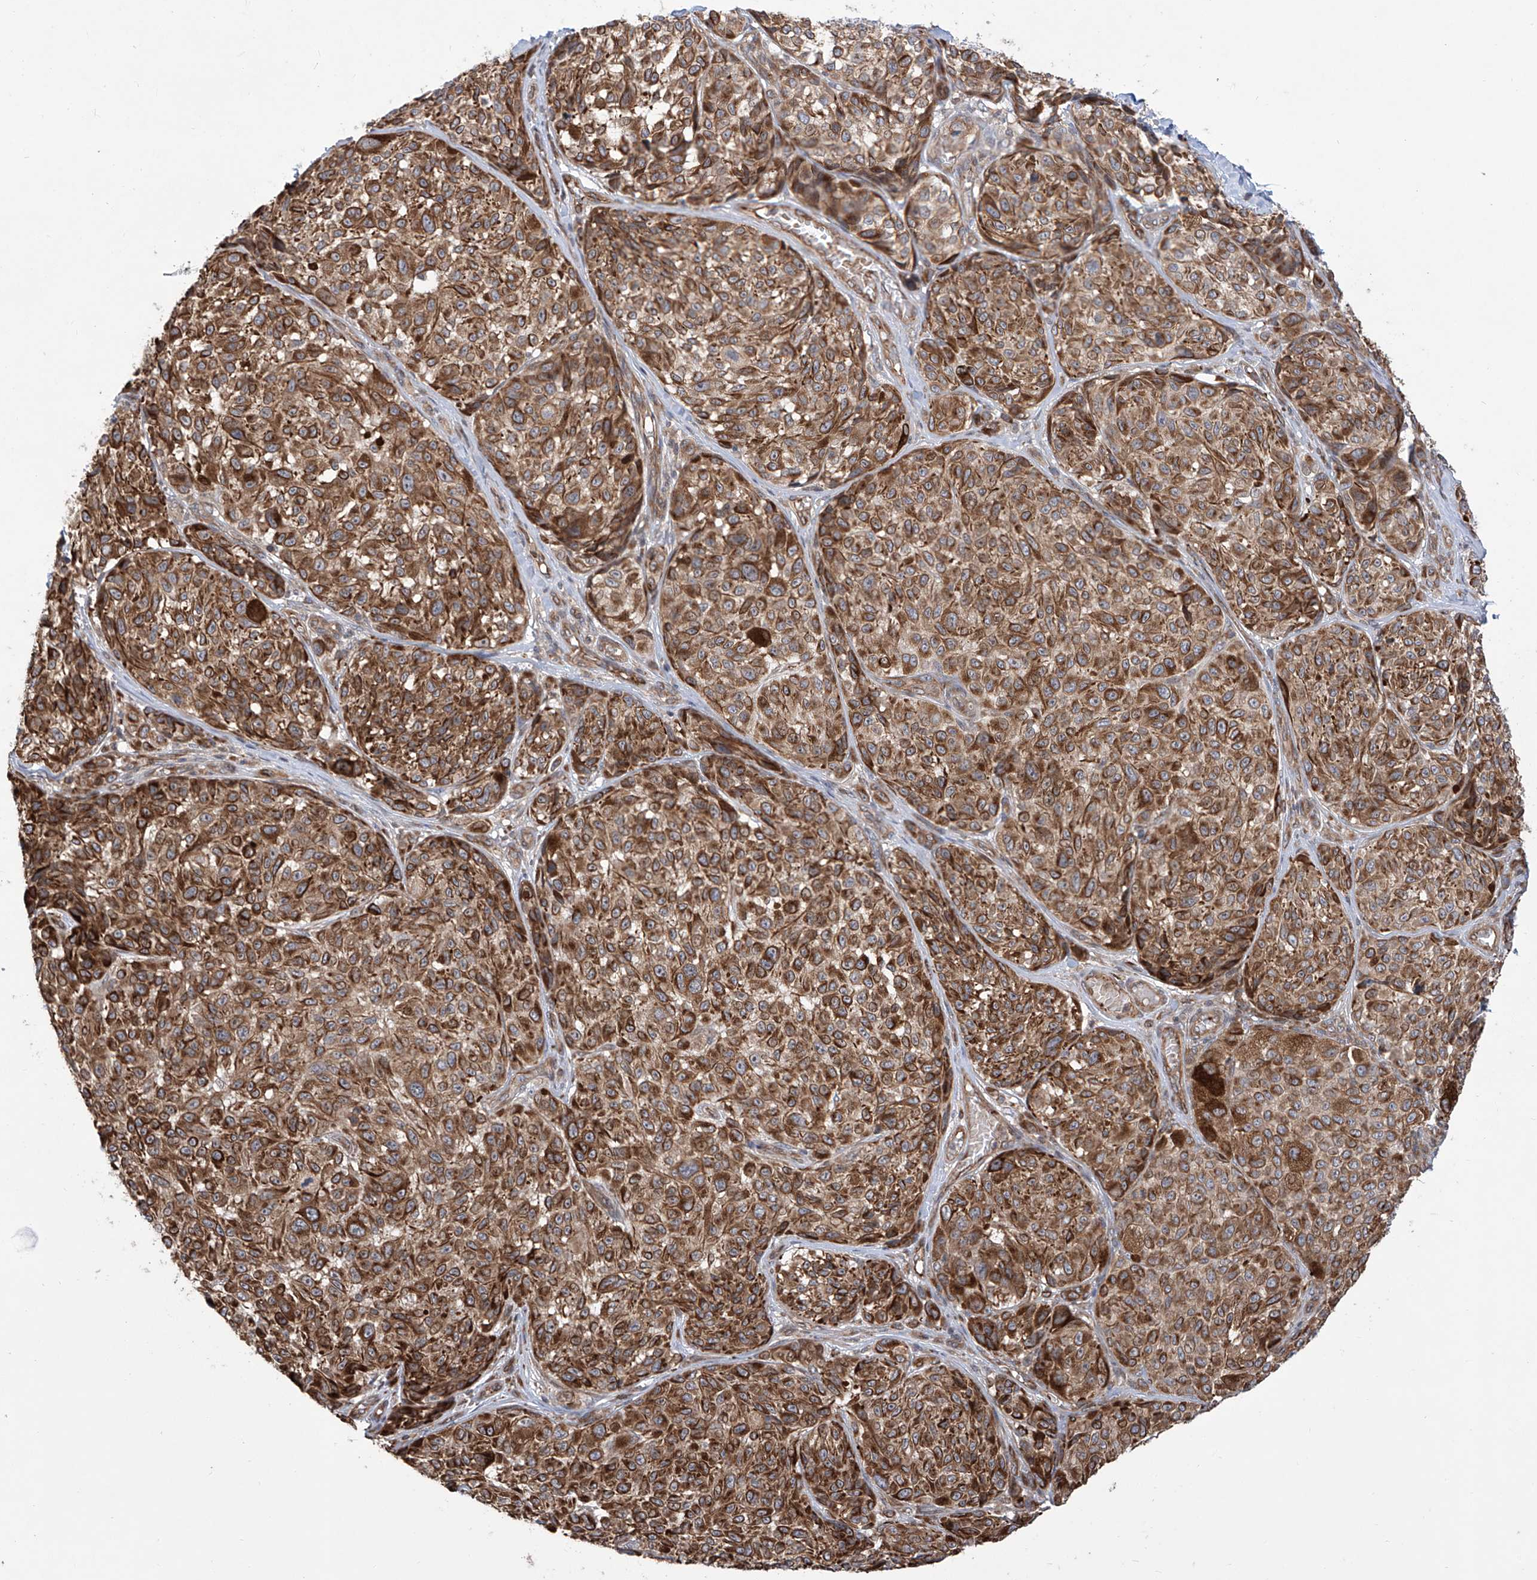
{"staining": {"intensity": "strong", "quantity": ">75%", "location": "cytoplasmic/membranous"}, "tissue": "melanoma", "cell_type": "Tumor cells", "image_type": "cancer", "snomed": [{"axis": "morphology", "description": "Malignant melanoma, NOS"}, {"axis": "topography", "description": "Skin"}], "caption": "Human melanoma stained with a brown dye demonstrates strong cytoplasmic/membranous positive positivity in approximately >75% of tumor cells.", "gene": "APAF1", "patient": {"sex": "male", "age": 83}}